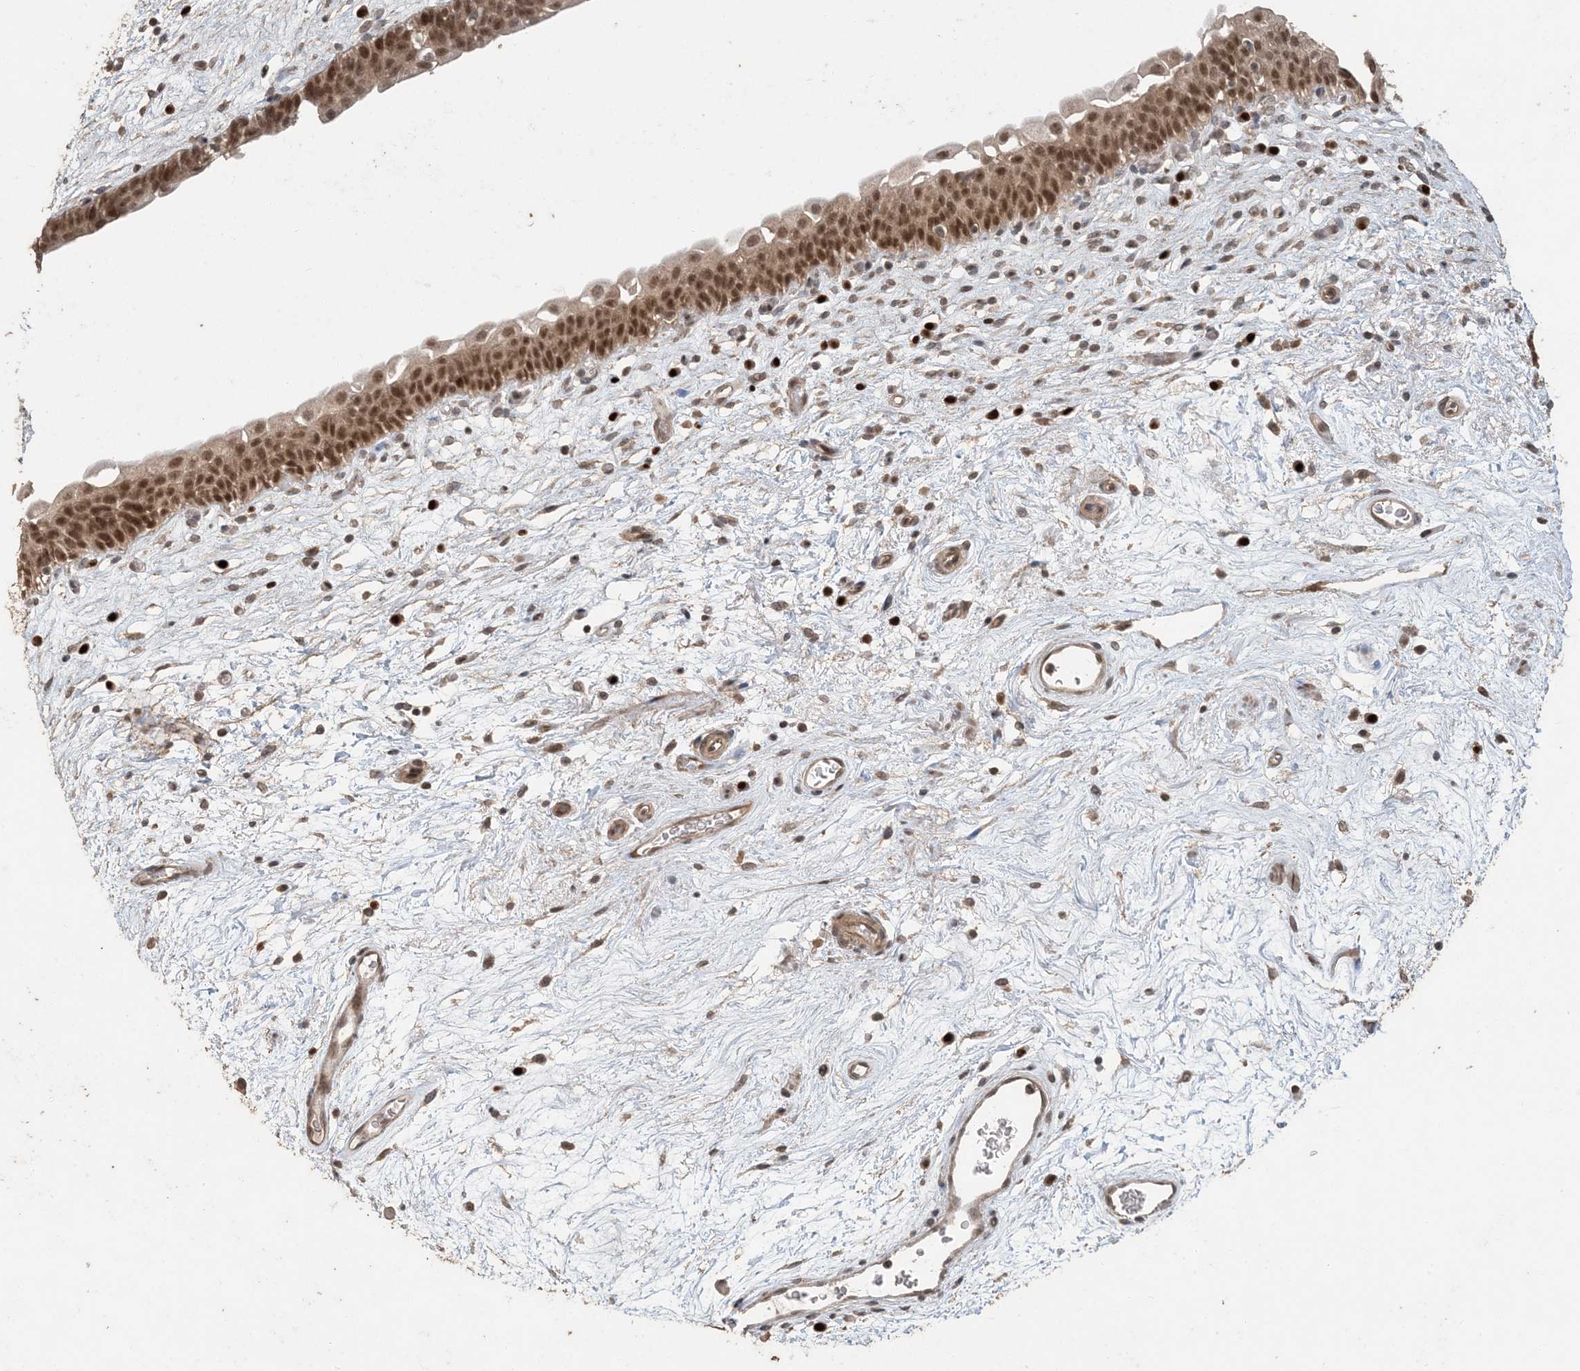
{"staining": {"intensity": "strong", "quantity": ">75%", "location": "cytoplasmic/membranous,nuclear"}, "tissue": "urinary bladder", "cell_type": "Urothelial cells", "image_type": "normal", "snomed": [{"axis": "morphology", "description": "Normal tissue, NOS"}, {"axis": "topography", "description": "Urinary bladder"}], "caption": "High-power microscopy captured an immunohistochemistry (IHC) histopathology image of unremarkable urinary bladder, revealing strong cytoplasmic/membranous,nuclear positivity in approximately >75% of urothelial cells.", "gene": "ATP13A2", "patient": {"sex": "male", "age": 83}}